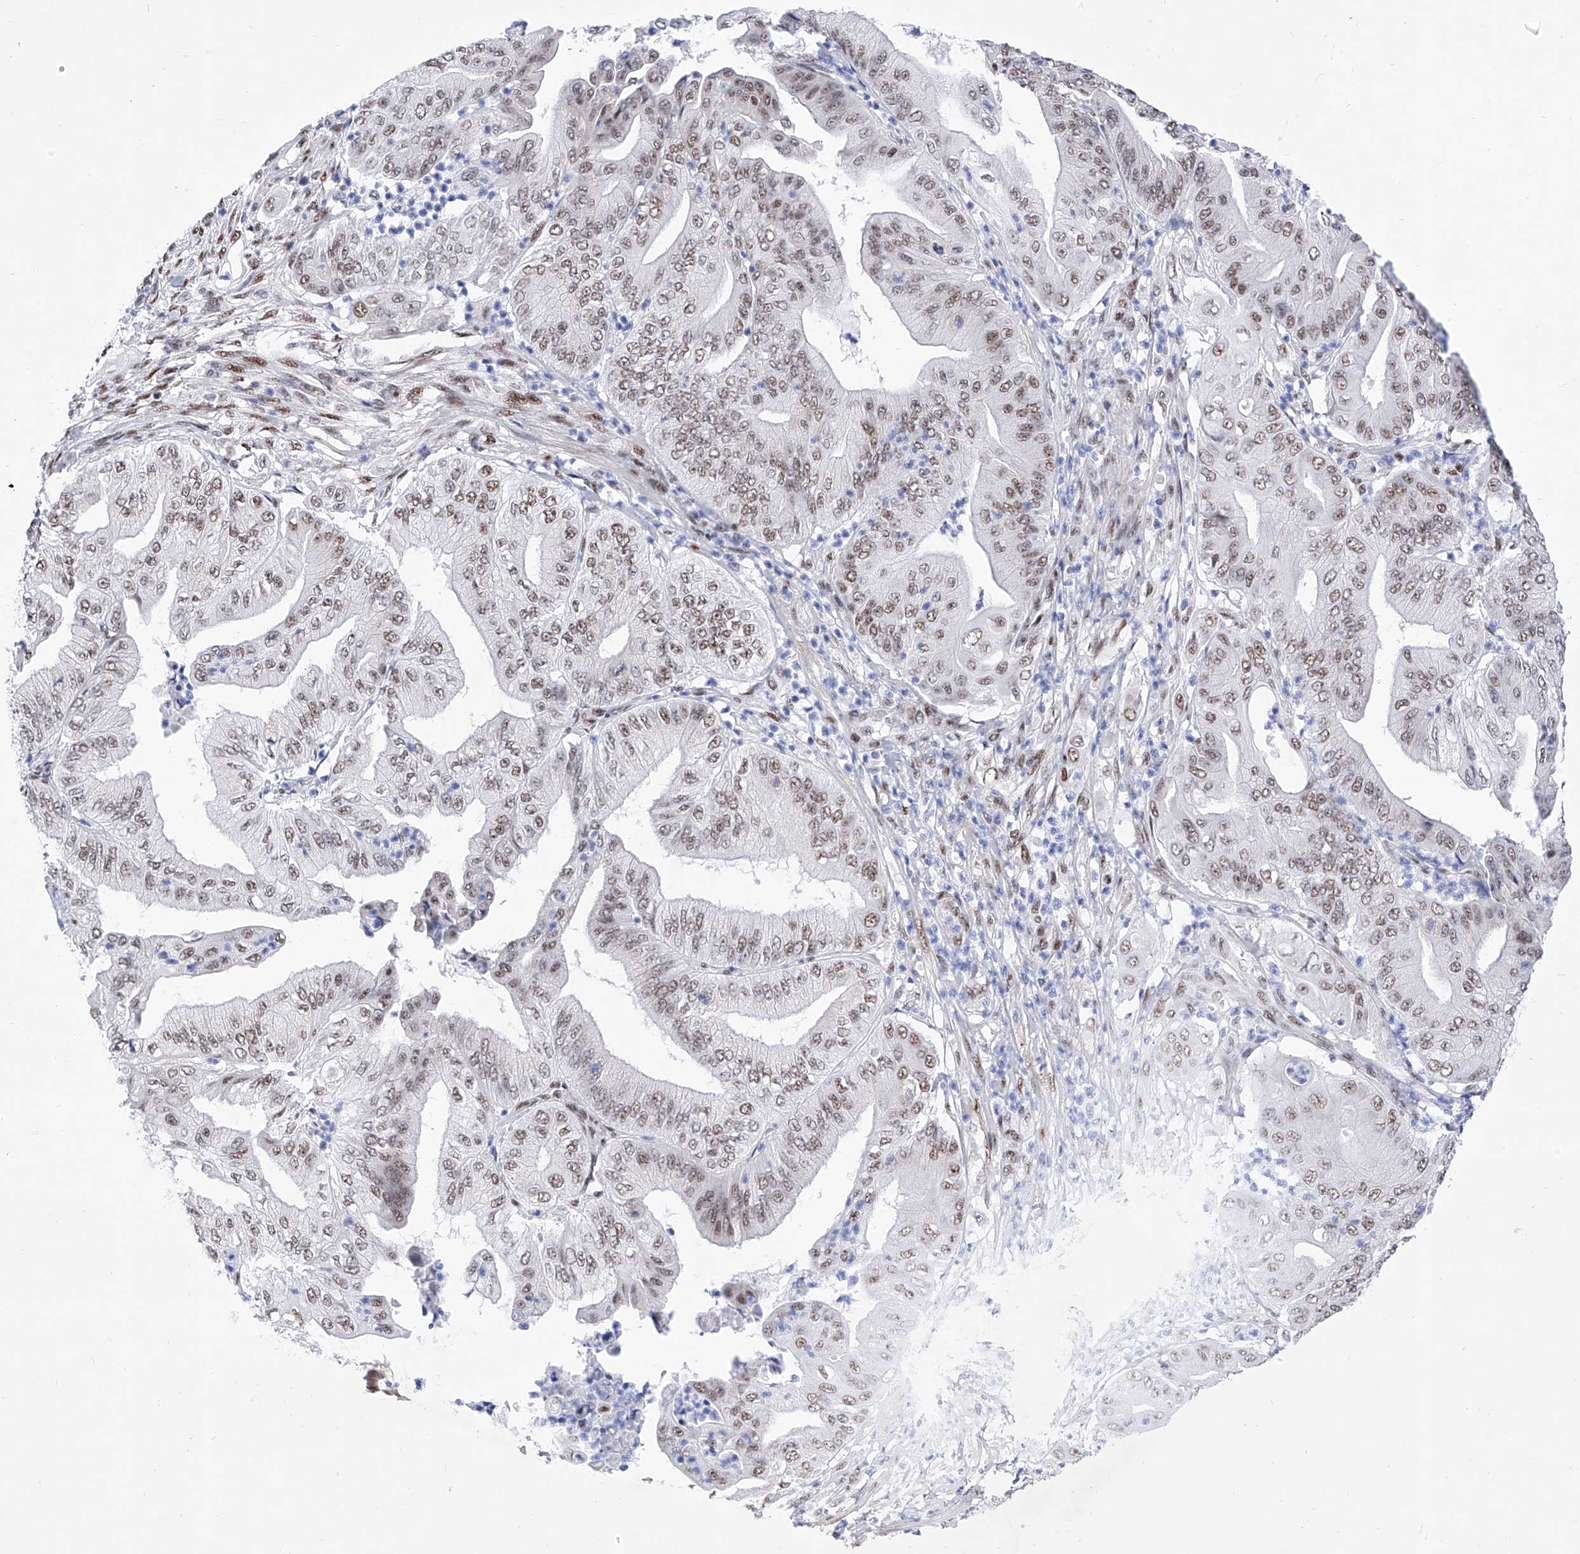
{"staining": {"intensity": "moderate", "quantity": ">75%", "location": "nuclear"}, "tissue": "pancreatic cancer", "cell_type": "Tumor cells", "image_type": "cancer", "snomed": [{"axis": "morphology", "description": "Adenocarcinoma, NOS"}, {"axis": "topography", "description": "Pancreas"}], "caption": "About >75% of tumor cells in human pancreatic adenocarcinoma show moderate nuclear protein expression as visualized by brown immunohistochemical staining.", "gene": "ATN1", "patient": {"sex": "female", "age": 77}}